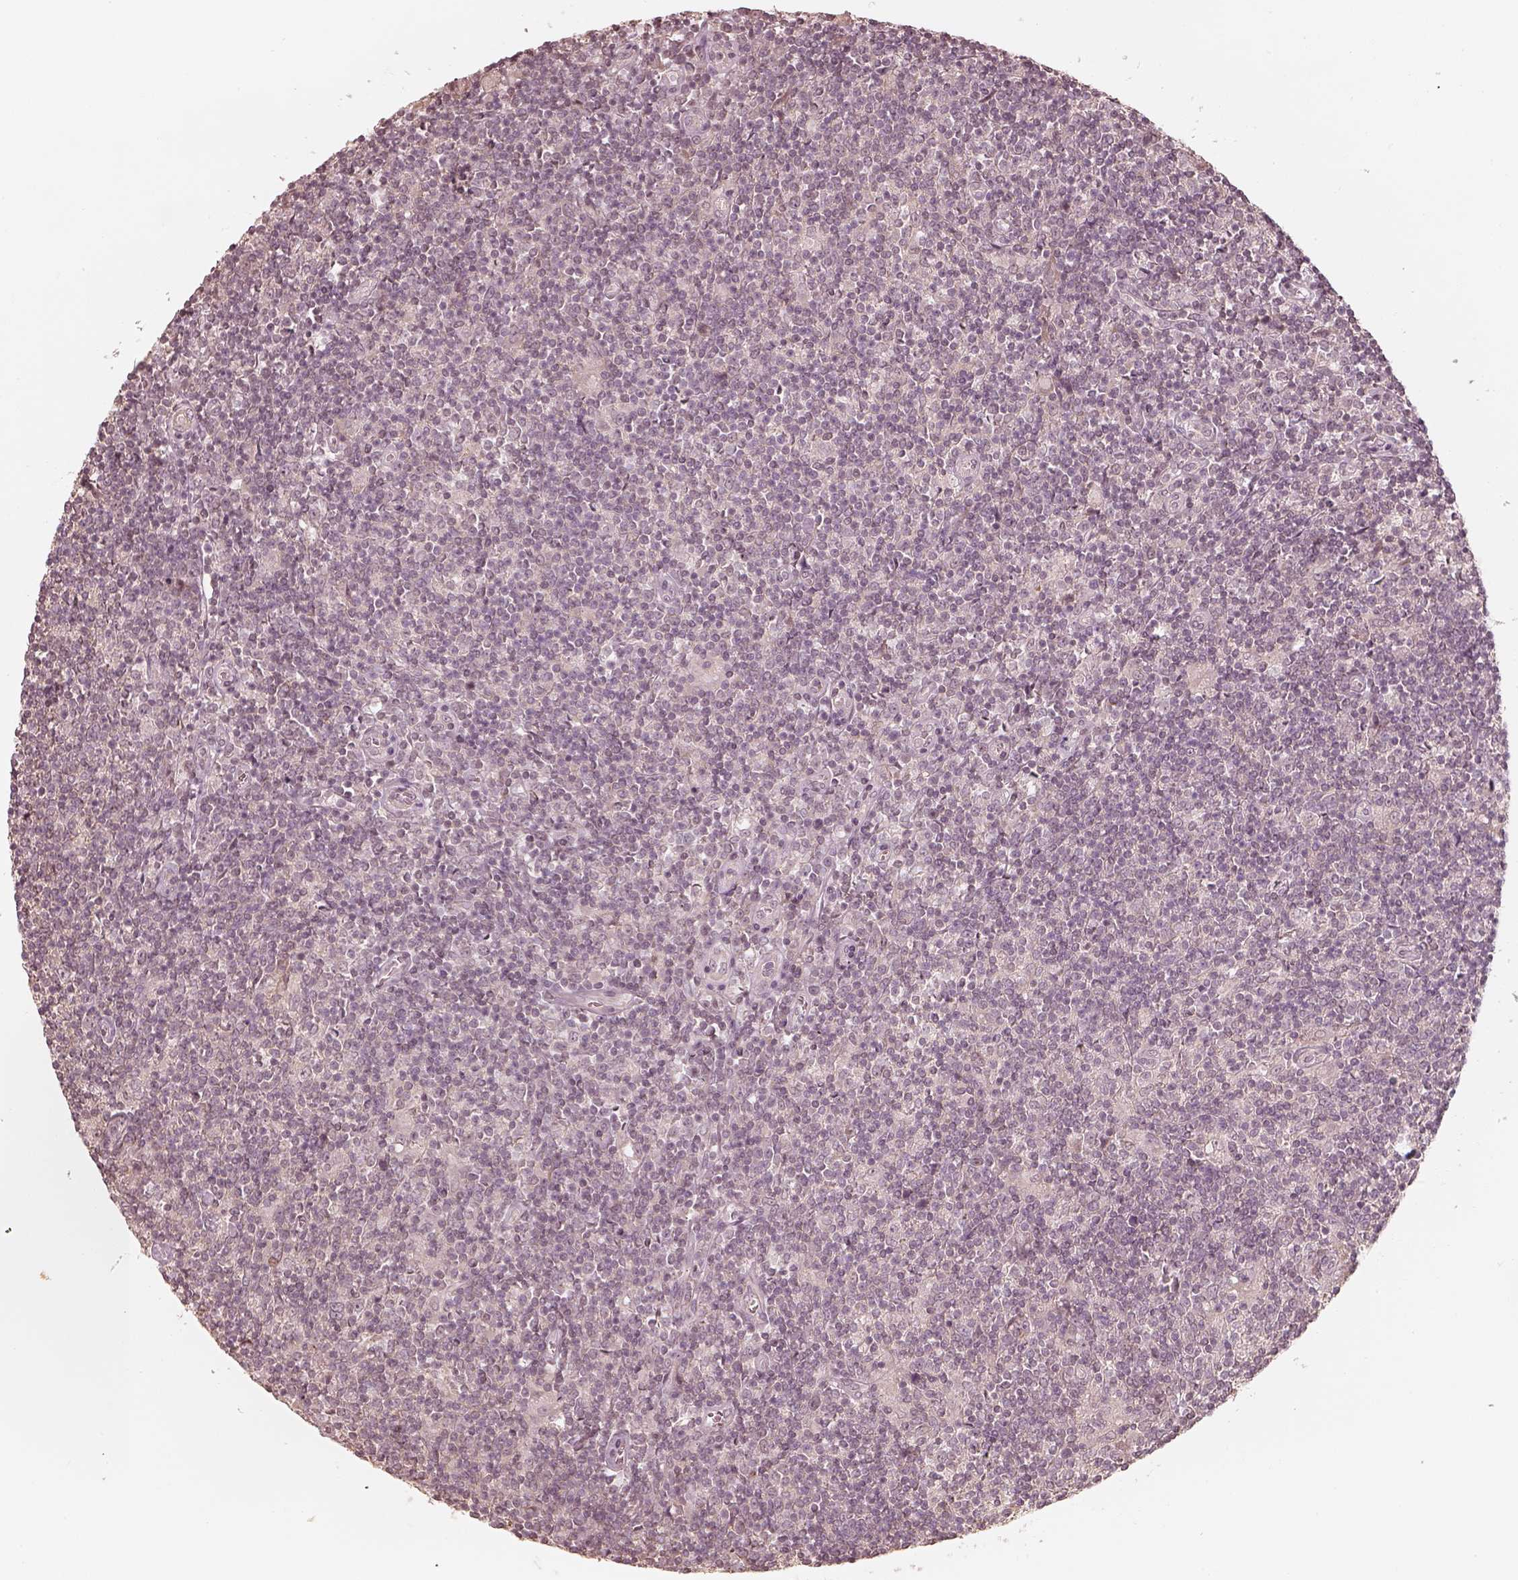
{"staining": {"intensity": "negative", "quantity": "none", "location": "none"}, "tissue": "lymphoma", "cell_type": "Tumor cells", "image_type": "cancer", "snomed": [{"axis": "morphology", "description": "Hodgkin's disease, NOS"}, {"axis": "topography", "description": "Lymph node"}], "caption": "Lymphoma was stained to show a protein in brown. There is no significant staining in tumor cells.", "gene": "KIF5C", "patient": {"sex": "male", "age": 40}}